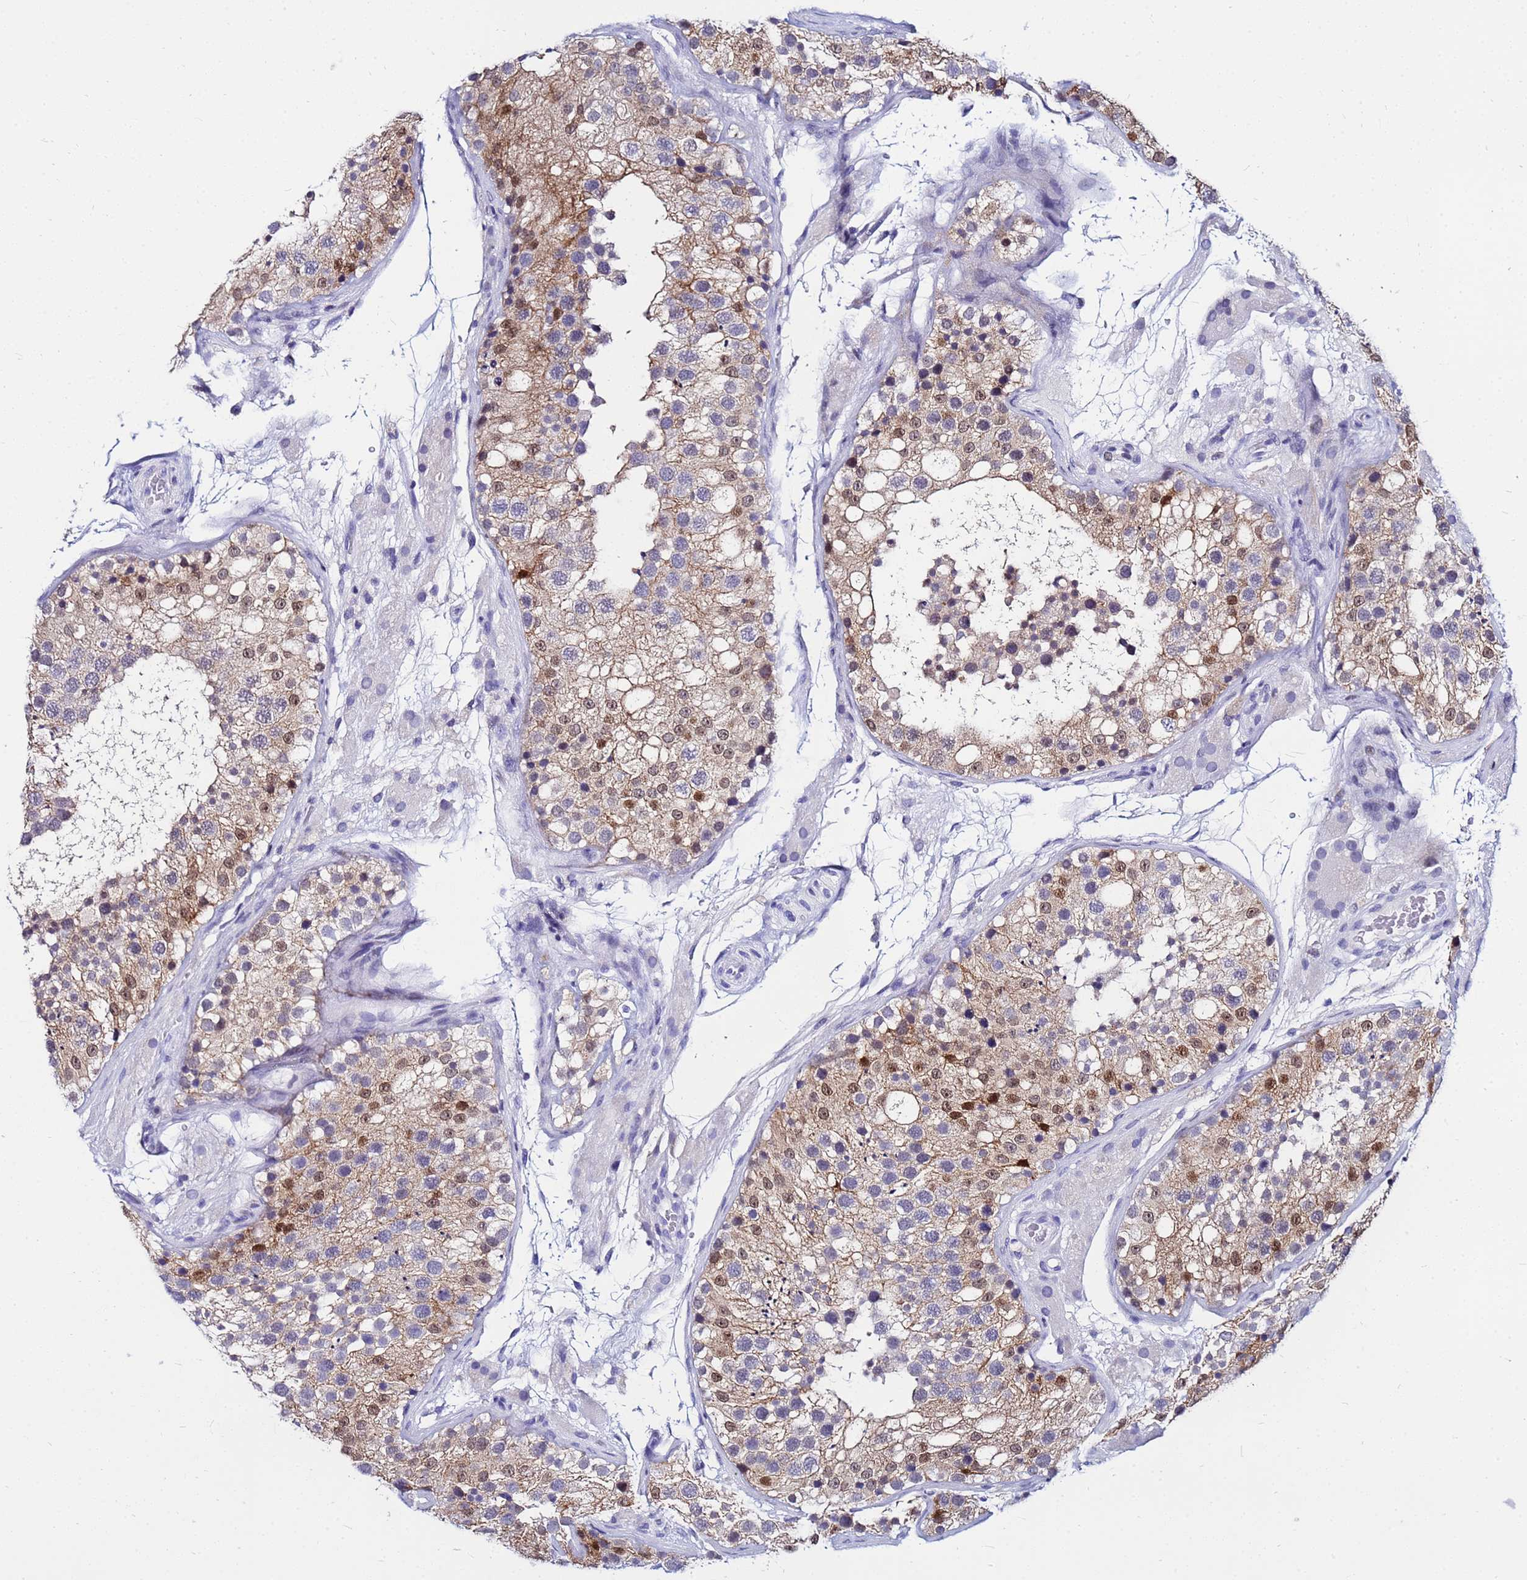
{"staining": {"intensity": "strong", "quantity": "<25%", "location": "cytoplasmic/membranous,nuclear"}, "tissue": "testis", "cell_type": "Cells in seminiferous ducts", "image_type": "normal", "snomed": [{"axis": "morphology", "description": "Normal tissue, NOS"}, {"axis": "topography", "description": "Testis"}], "caption": "Immunohistochemistry (DAB) staining of normal testis reveals strong cytoplasmic/membranous,nuclear protein expression in about <25% of cells in seminiferous ducts.", "gene": "PPP1R14C", "patient": {"sex": "male", "age": 26}}